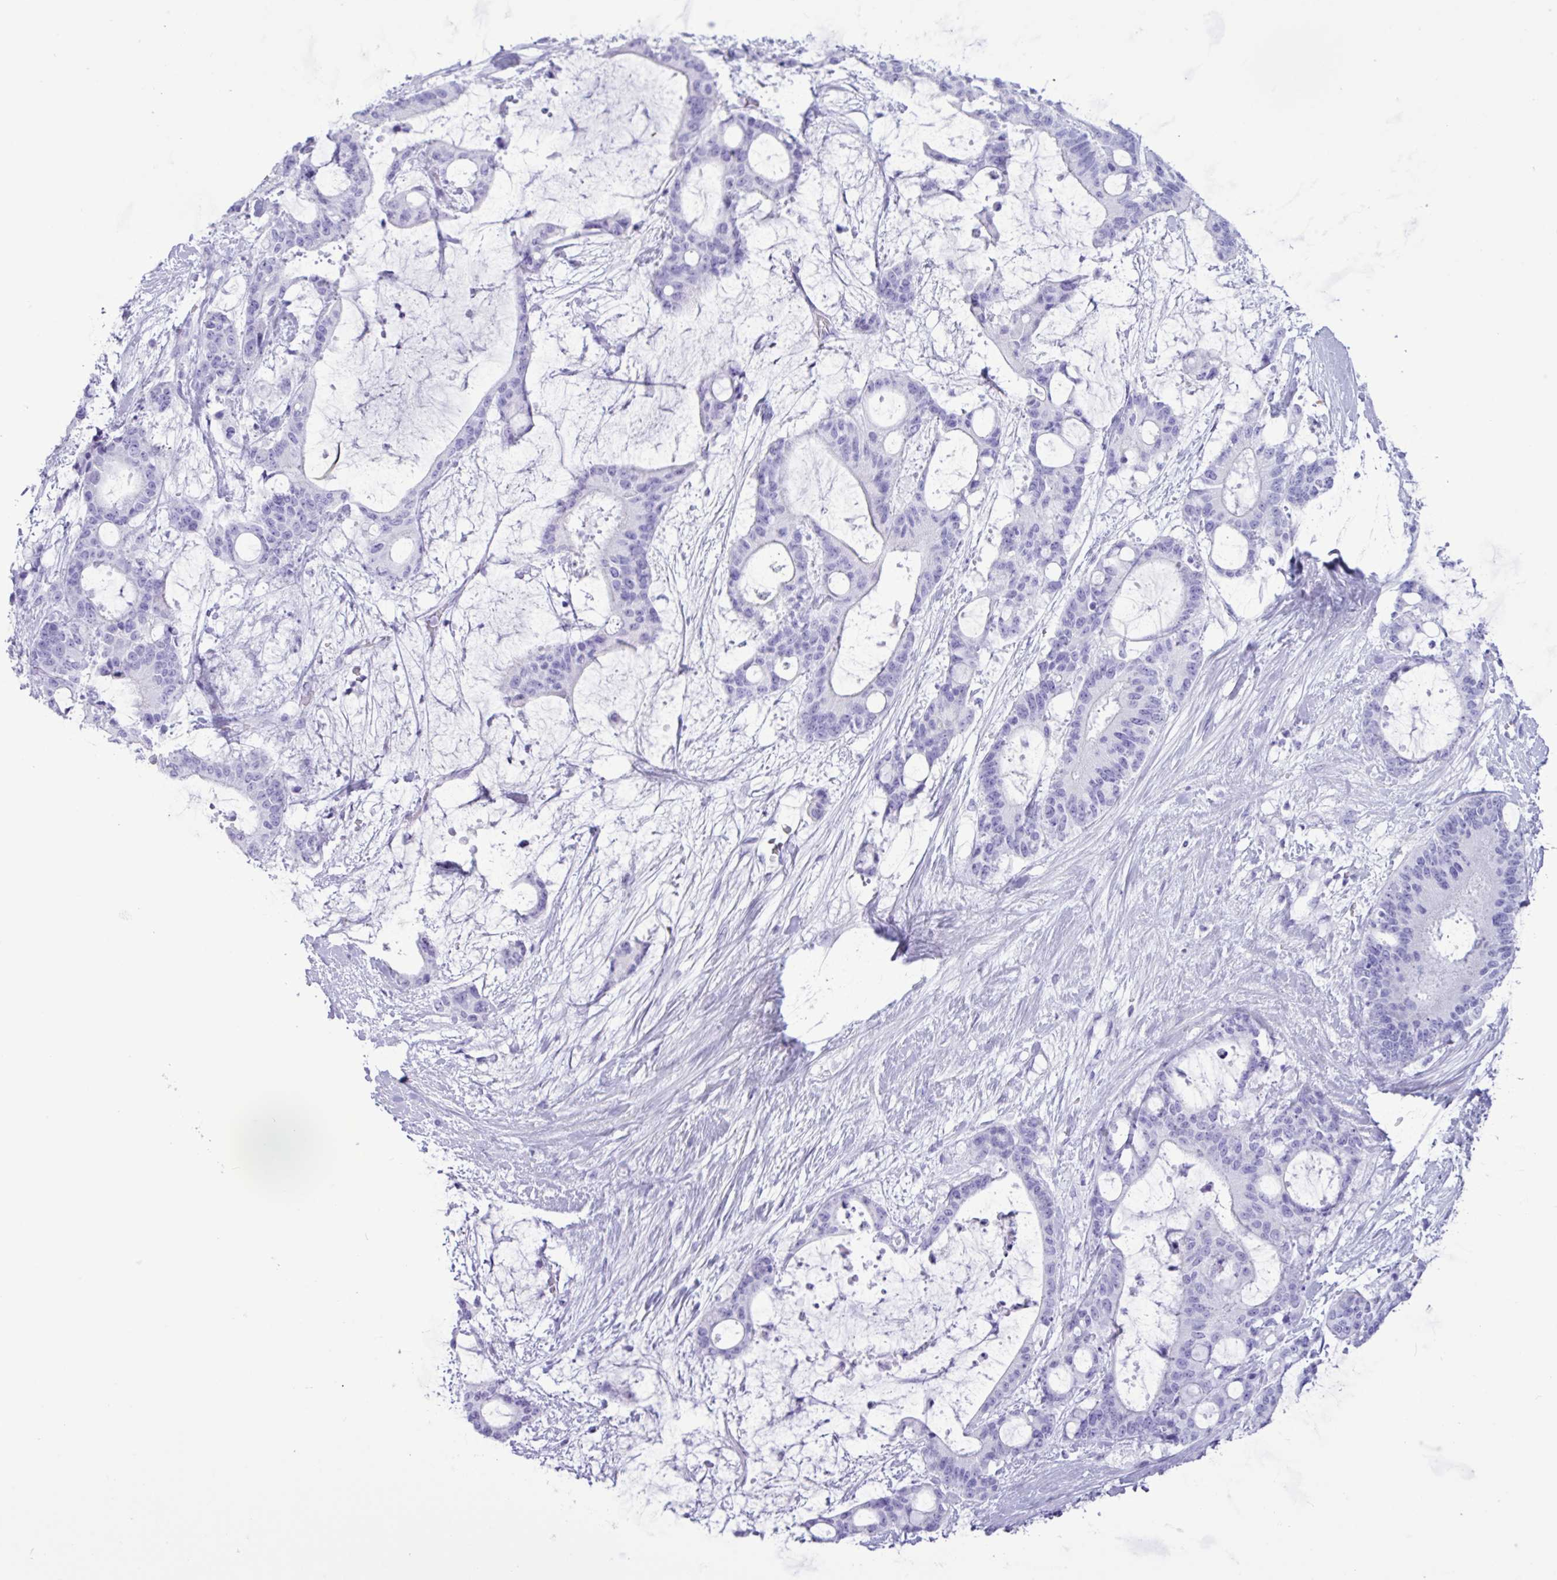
{"staining": {"intensity": "negative", "quantity": "none", "location": "none"}, "tissue": "liver cancer", "cell_type": "Tumor cells", "image_type": "cancer", "snomed": [{"axis": "morphology", "description": "Normal tissue, NOS"}, {"axis": "morphology", "description": "Cholangiocarcinoma"}, {"axis": "topography", "description": "Liver"}, {"axis": "topography", "description": "Peripheral nerve tissue"}], "caption": "This photomicrograph is of liver cancer stained with IHC to label a protein in brown with the nuclei are counter-stained blue. There is no staining in tumor cells.", "gene": "CKMT2", "patient": {"sex": "female", "age": 73}}